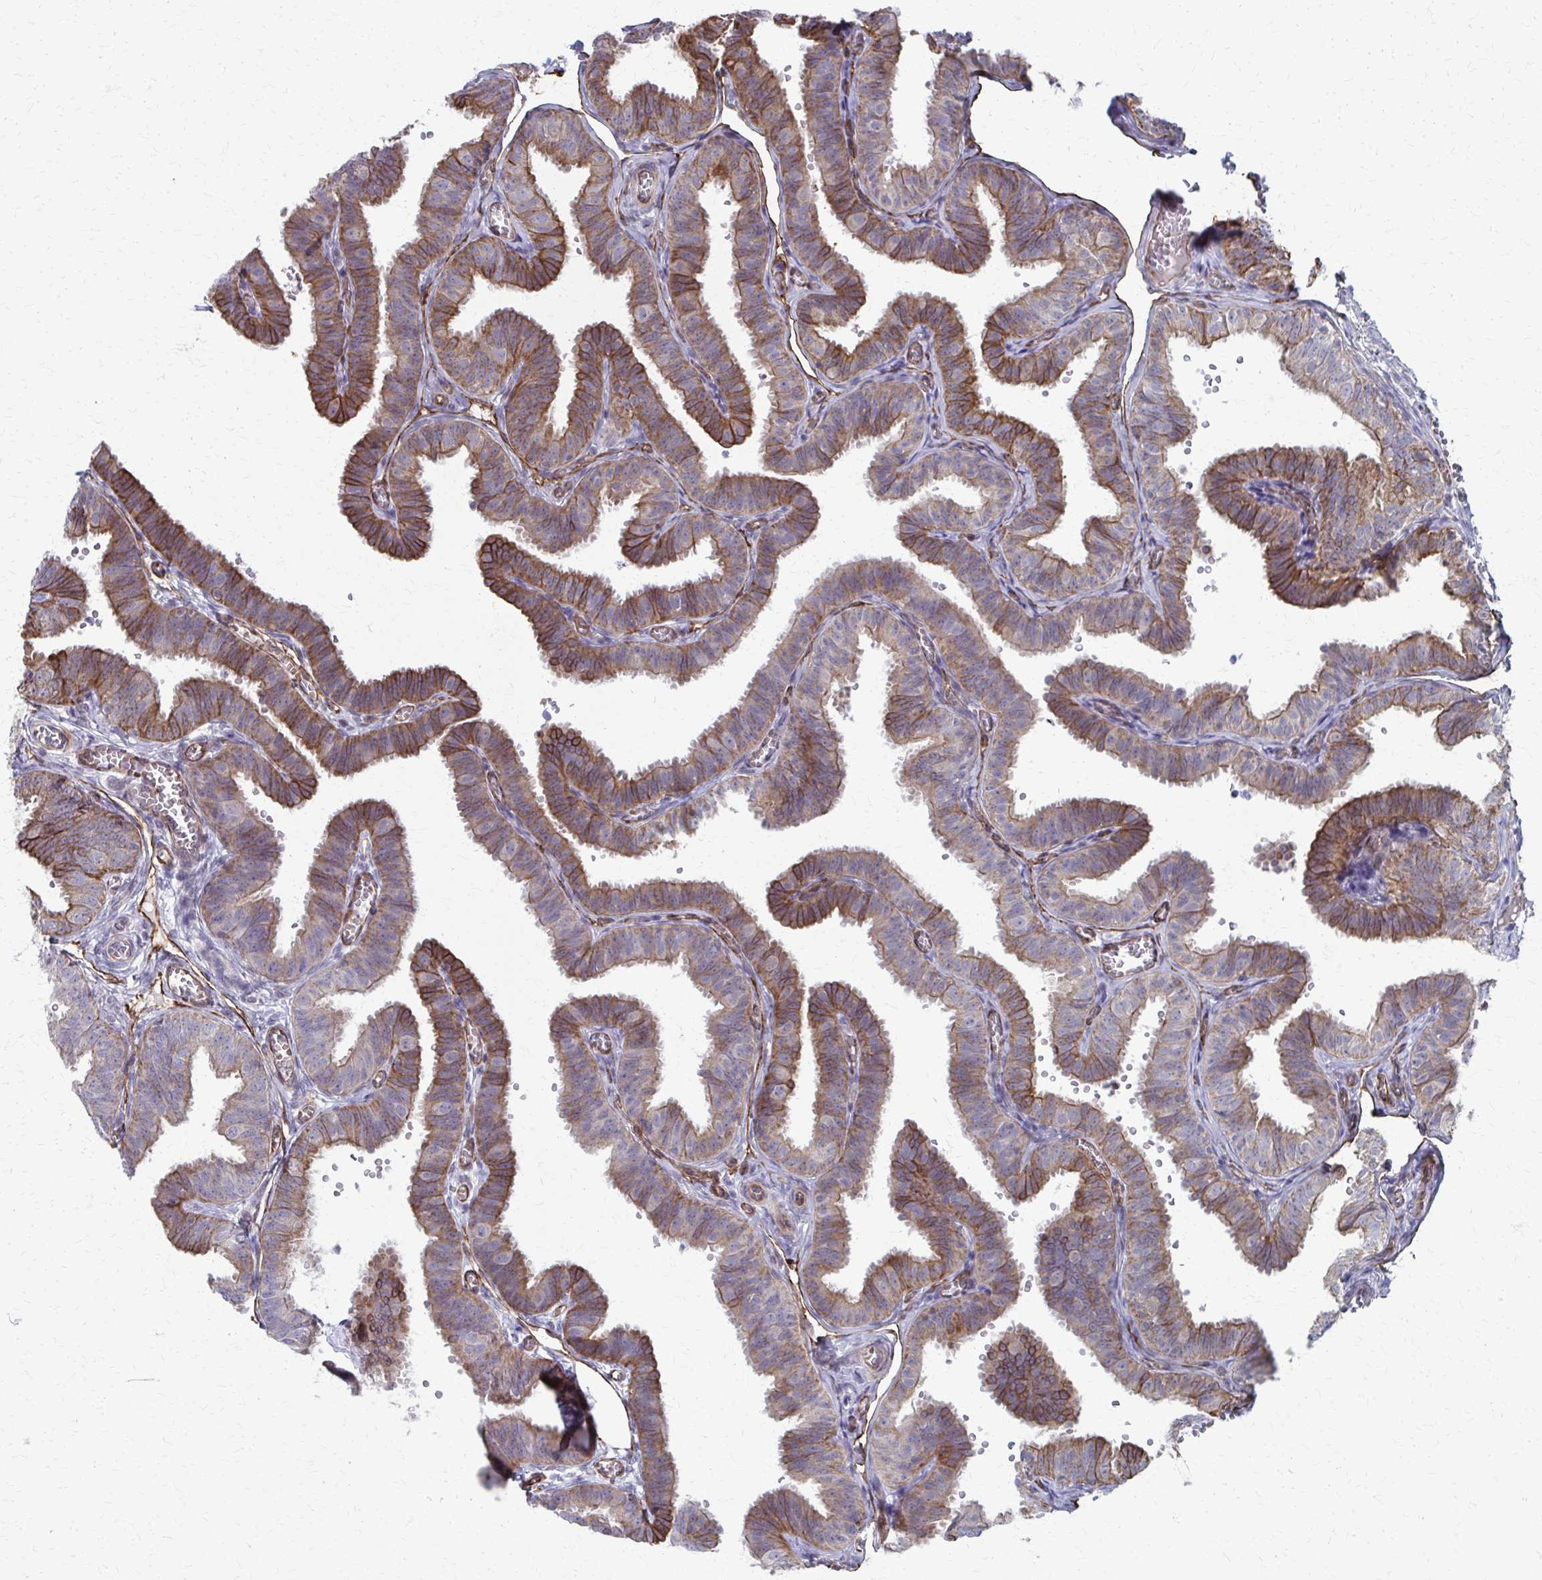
{"staining": {"intensity": "moderate", "quantity": ">75%", "location": "cytoplasmic/membranous"}, "tissue": "fallopian tube", "cell_type": "Glandular cells", "image_type": "normal", "snomed": [{"axis": "morphology", "description": "Normal tissue, NOS"}, {"axis": "topography", "description": "Fallopian tube"}], "caption": "Brown immunohistochemical staining in unremarkable human fallopian tube shows moderate cytoplasmic/membranous staining in about >75% of glandular cells.", "gene": "FAHD1", "patient": {"sex": "female", "age": 25}}